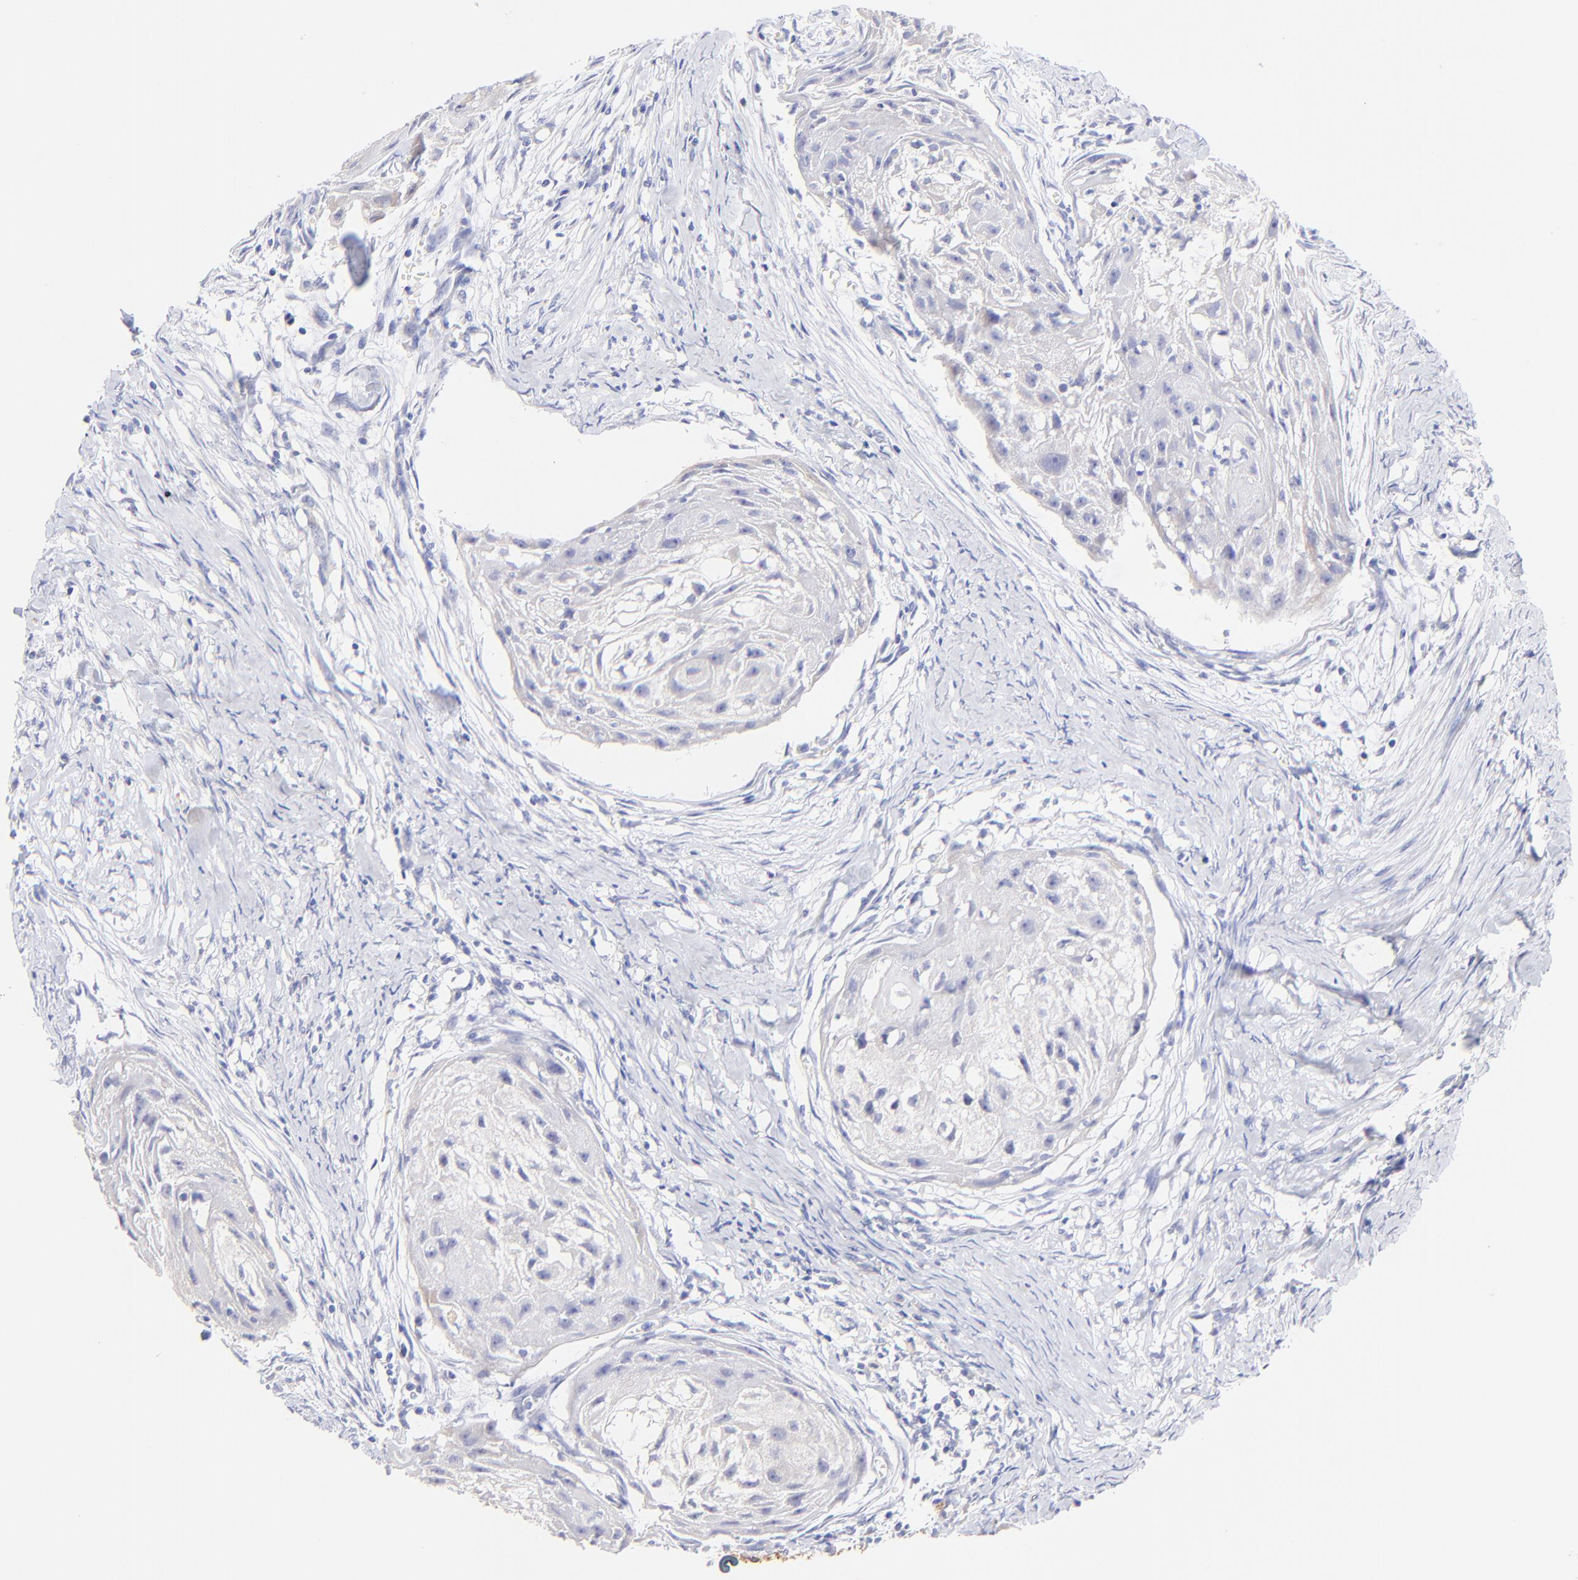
{"staining": {"intensity": "negative", "quantity": "none", "location": "none"}, "tissue": "head and neck cancer", "cell_type": "Tumor cells", "image_type": "cancer", "snomed": [{"axis": "morphology", "description": "Squamous cell carcinoma, NOS"}, {"axis": "topography", "description": "Head-Neck"}], "caption": "Squamous cell carcinoma (head and neck) stained for a protein using immunohistochemistry shows no staining tumor cells.", "gene": "RAB3A", "patient": {"sex": "male", "age": 64}}